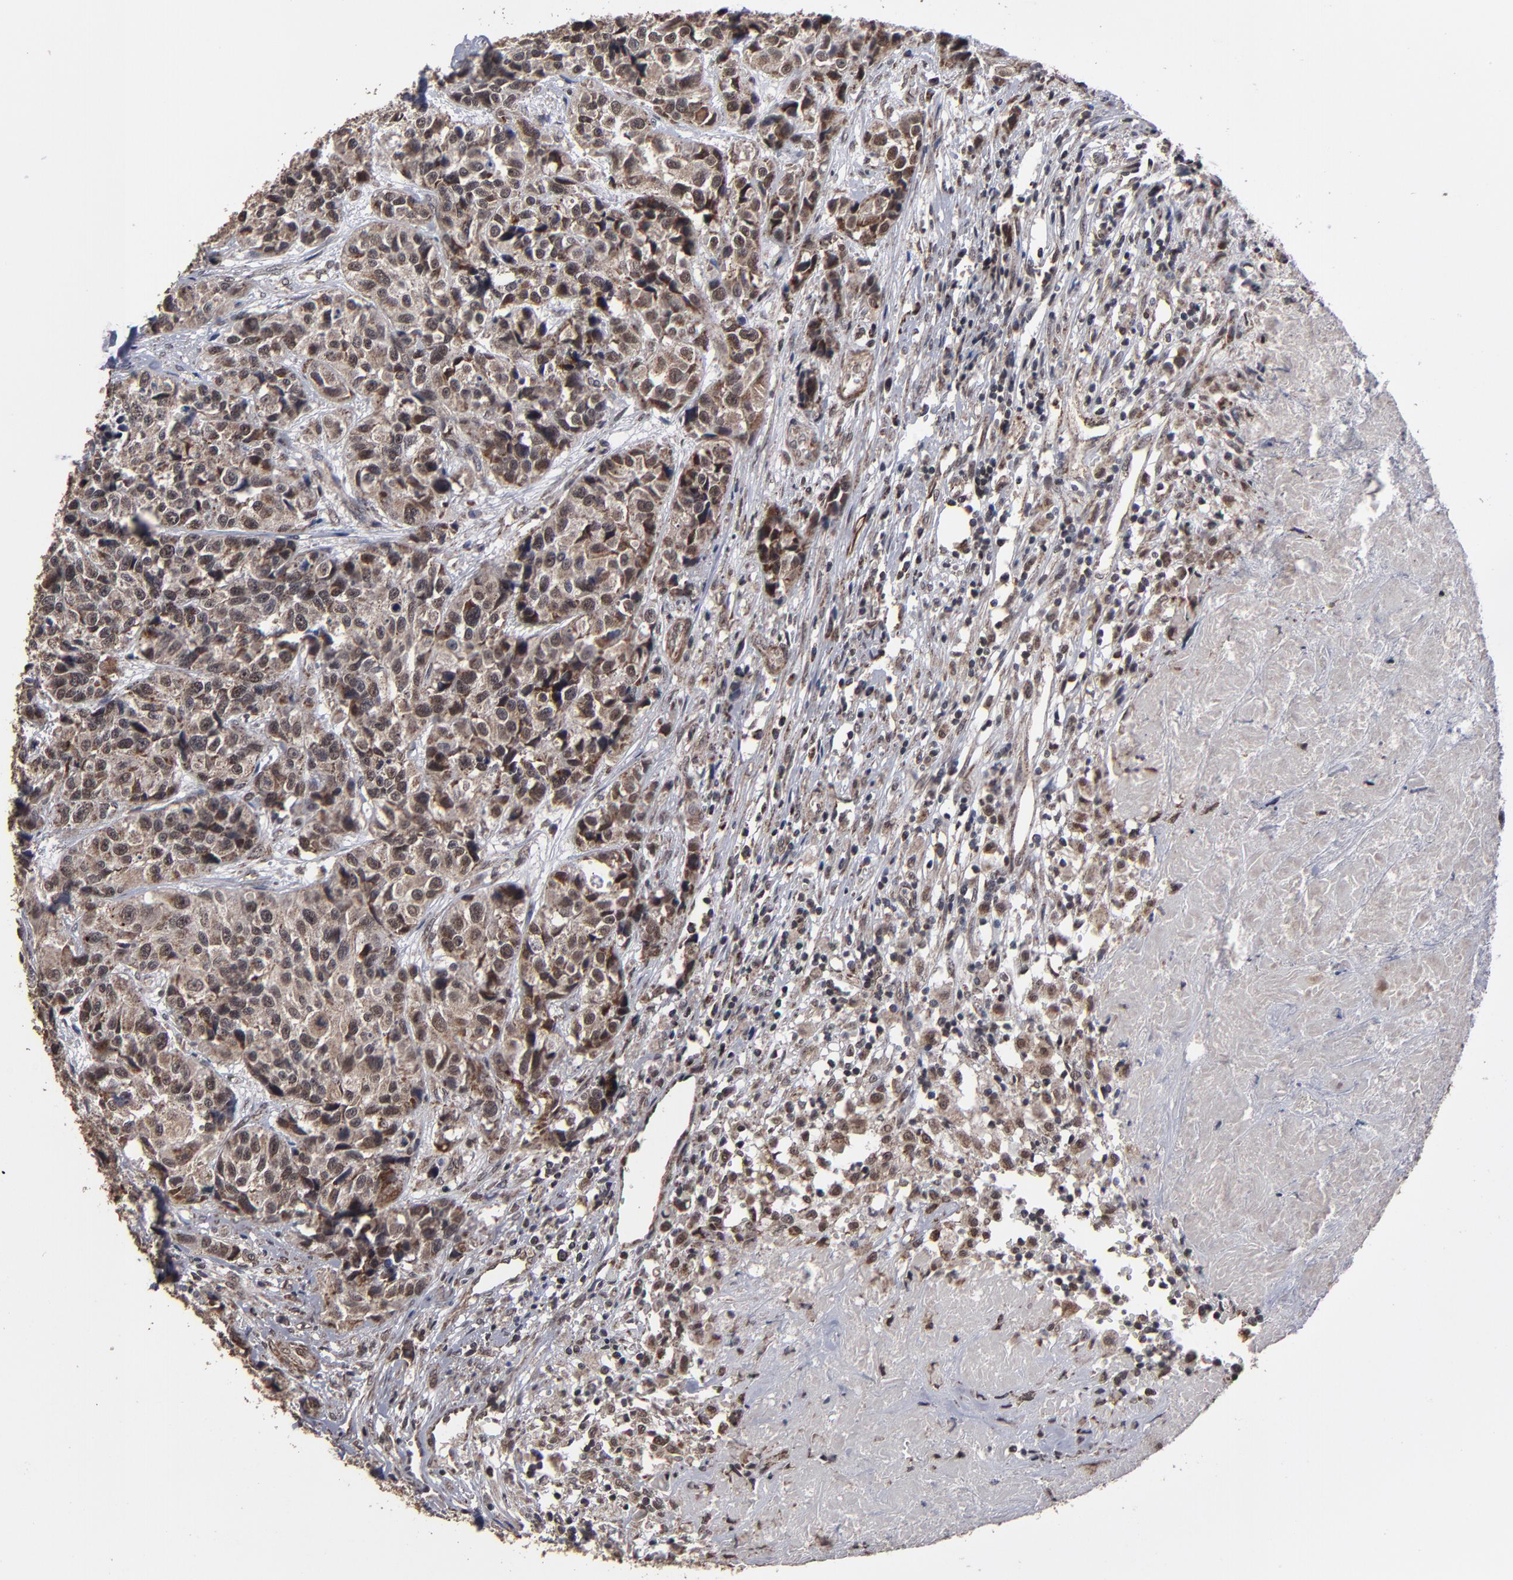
{"staining": {"intensity": "weak", "quantity": "25%-75%", "location": "cytoplasmic/membranous"}, "tissue": "urothelial cancer", "cell_type": "Tumor cells", "image_type": "cancer", "snomed": [{"axis": "morphology", "description": "Urothelial carcinoma, High grade"}, {"axis": "topography", "description": "Urinary bladder"}], "caption": "IHC (DAB) staining of human high-grade urothelial carcinoma shows weak cytoplasmic/membranous protein expression in approximately 25%-75% of tumor cells.", "gene": "BNIP3", "patient": {"sex": "female", "age": 81}}